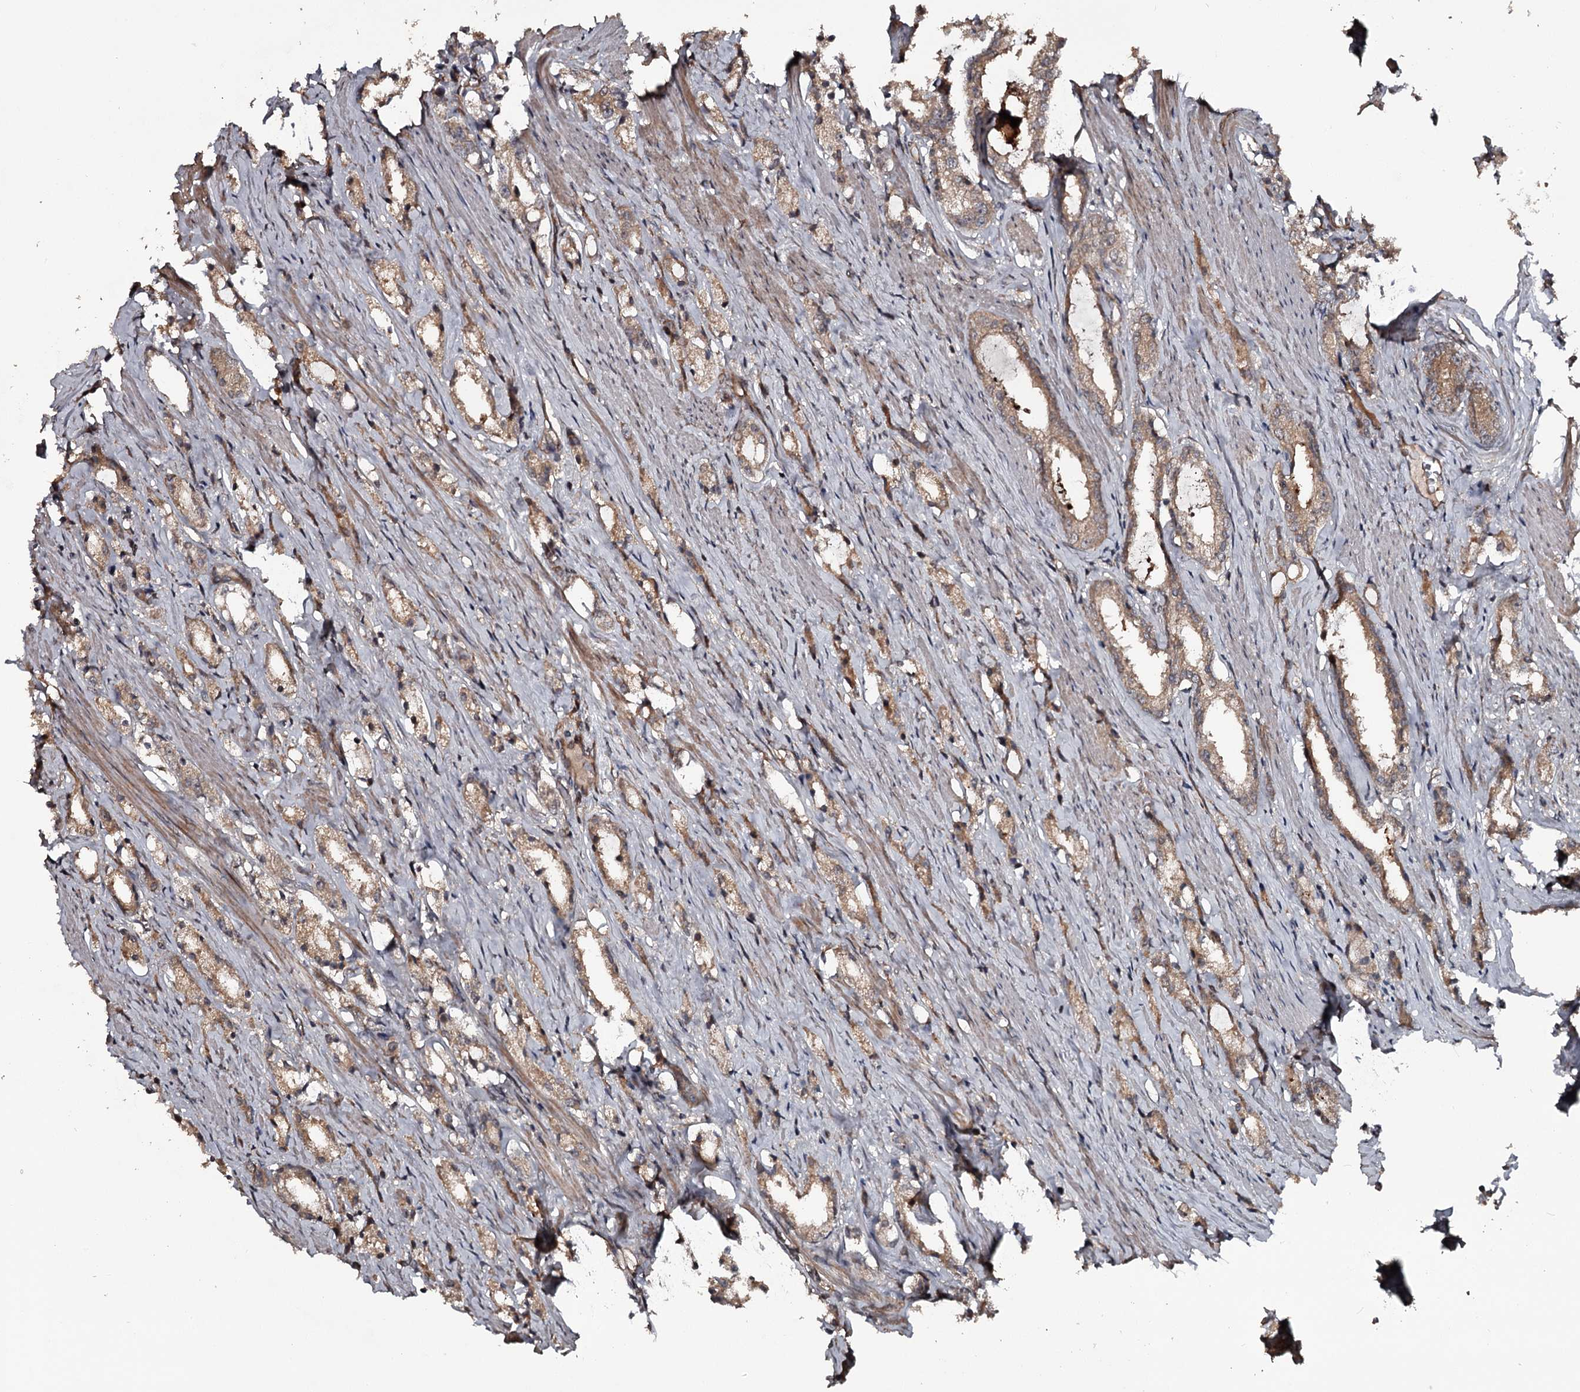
{"staining": {"intensity": "moderate", "quantity": ">75%", "location": "cytoplasmic/membranous"}, "tissue": "prostate cancer", "cell_type": "Tumor cells", "image_type": "cancer", "snomed": [{"axis": "morphology", "description": "Adenocarcinoma, High grade"}, {"axis": "topography", "description": "Prostate"}], "caption": "Brown immunohistochemical staining in adenocarcinoma (high-grade) (prostate) exhibits moderate cytoplasmic/membranous staining in approximately >75% of tumor cells. (Stains: DAB (3,3'-diaminobenzidine) in brown, nuclei in blue, Microscopy: brightfield microscopy at high magnification).", "gene": "RAB21", "patient": {"sex": "male", "age": 66}}